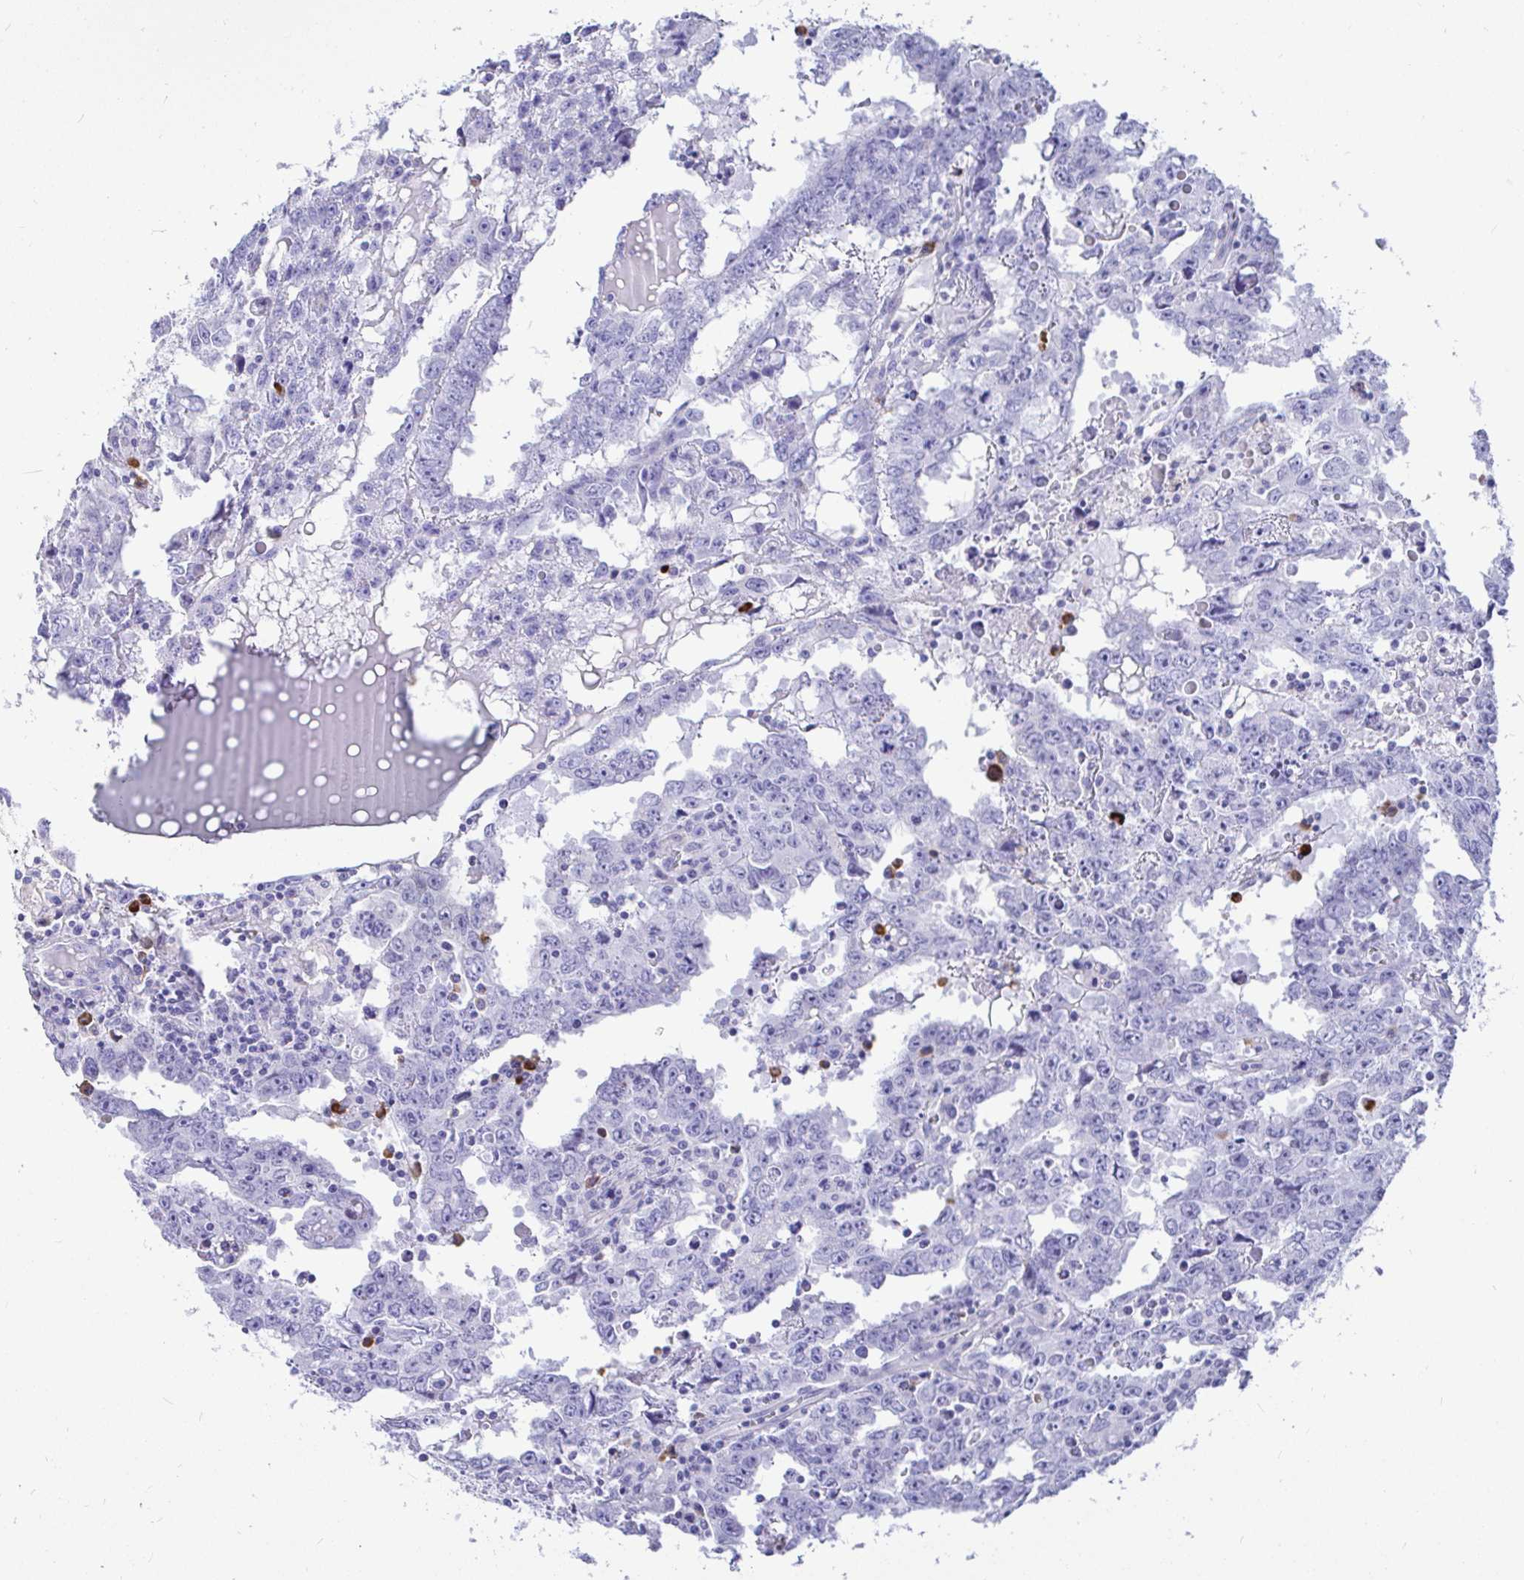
{"staining": {"intensity": "negative", "quantity": "none", "location": "none"}, "tissue": "testis cancer", "cell_type": "Tumor cells", "image_type": "cancer", "snomed": [{"axis": "morphology", "description": "Carcinoma, Embryonal, NOS"}, {"axis": "topography", "description": "Testis"}], "caption": "IHC of human testis cancer (embryonal carcinoma) shows no staining in tumor cells.", "gene": "CCDC62", "patient": {"sex": "male", "age": 22}}